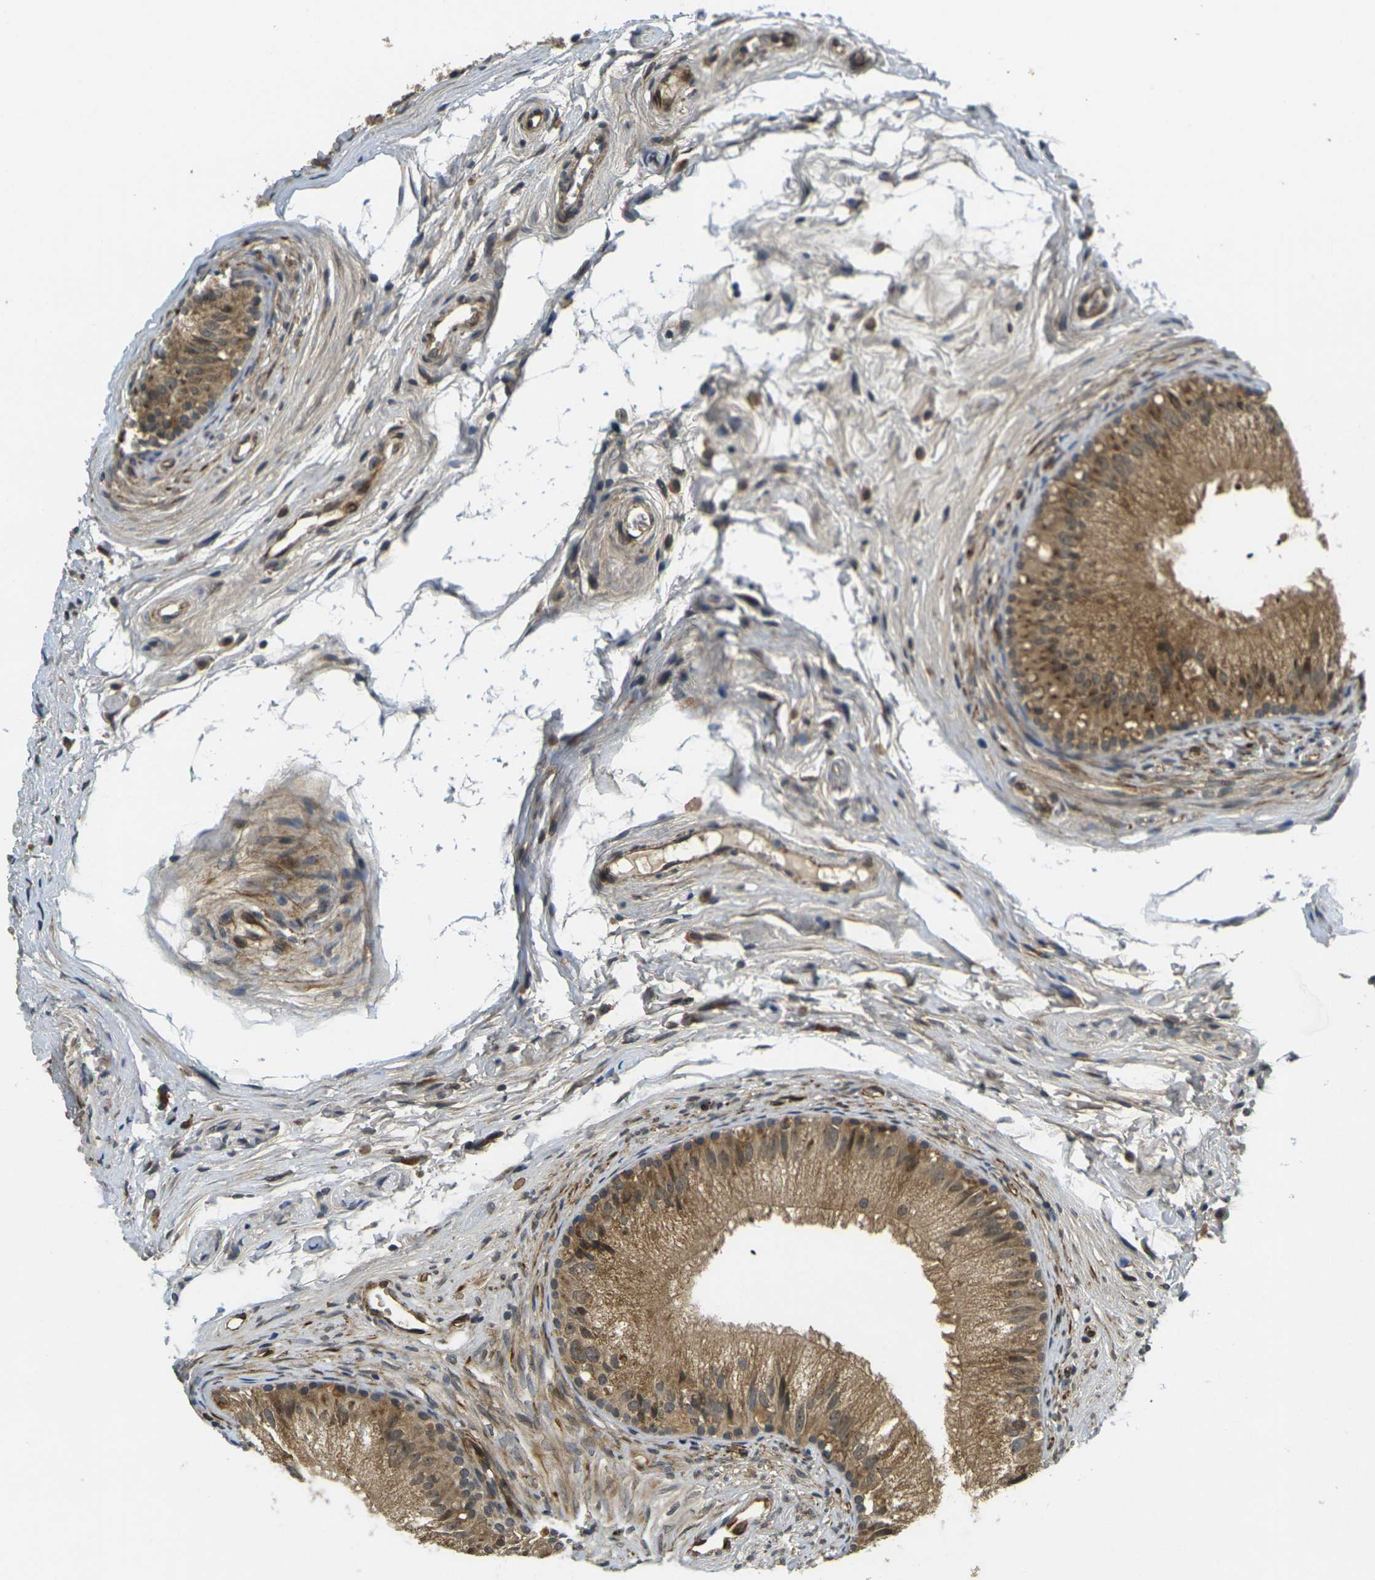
{"staining": {"intensity": "moderate", "quantity": ">75%", "location": "cytoplasmic/membranous"}, "tissue": "epididymis", "cell_type": "Glandular cells", "image_type": "normal", "snomed": [{"axis": "morphology", "description": "Normal tissue, NOS"}, {"axis": "topography", "description": "Epididymis"}], "caption": "Brown immunohistochemical staining in benign human epididymis displays moderate cytoplasmic/membranous expression in about >75% of glandular cells.", "gene": "FUT11", "patient": {"sex": "male", "age": 56}}